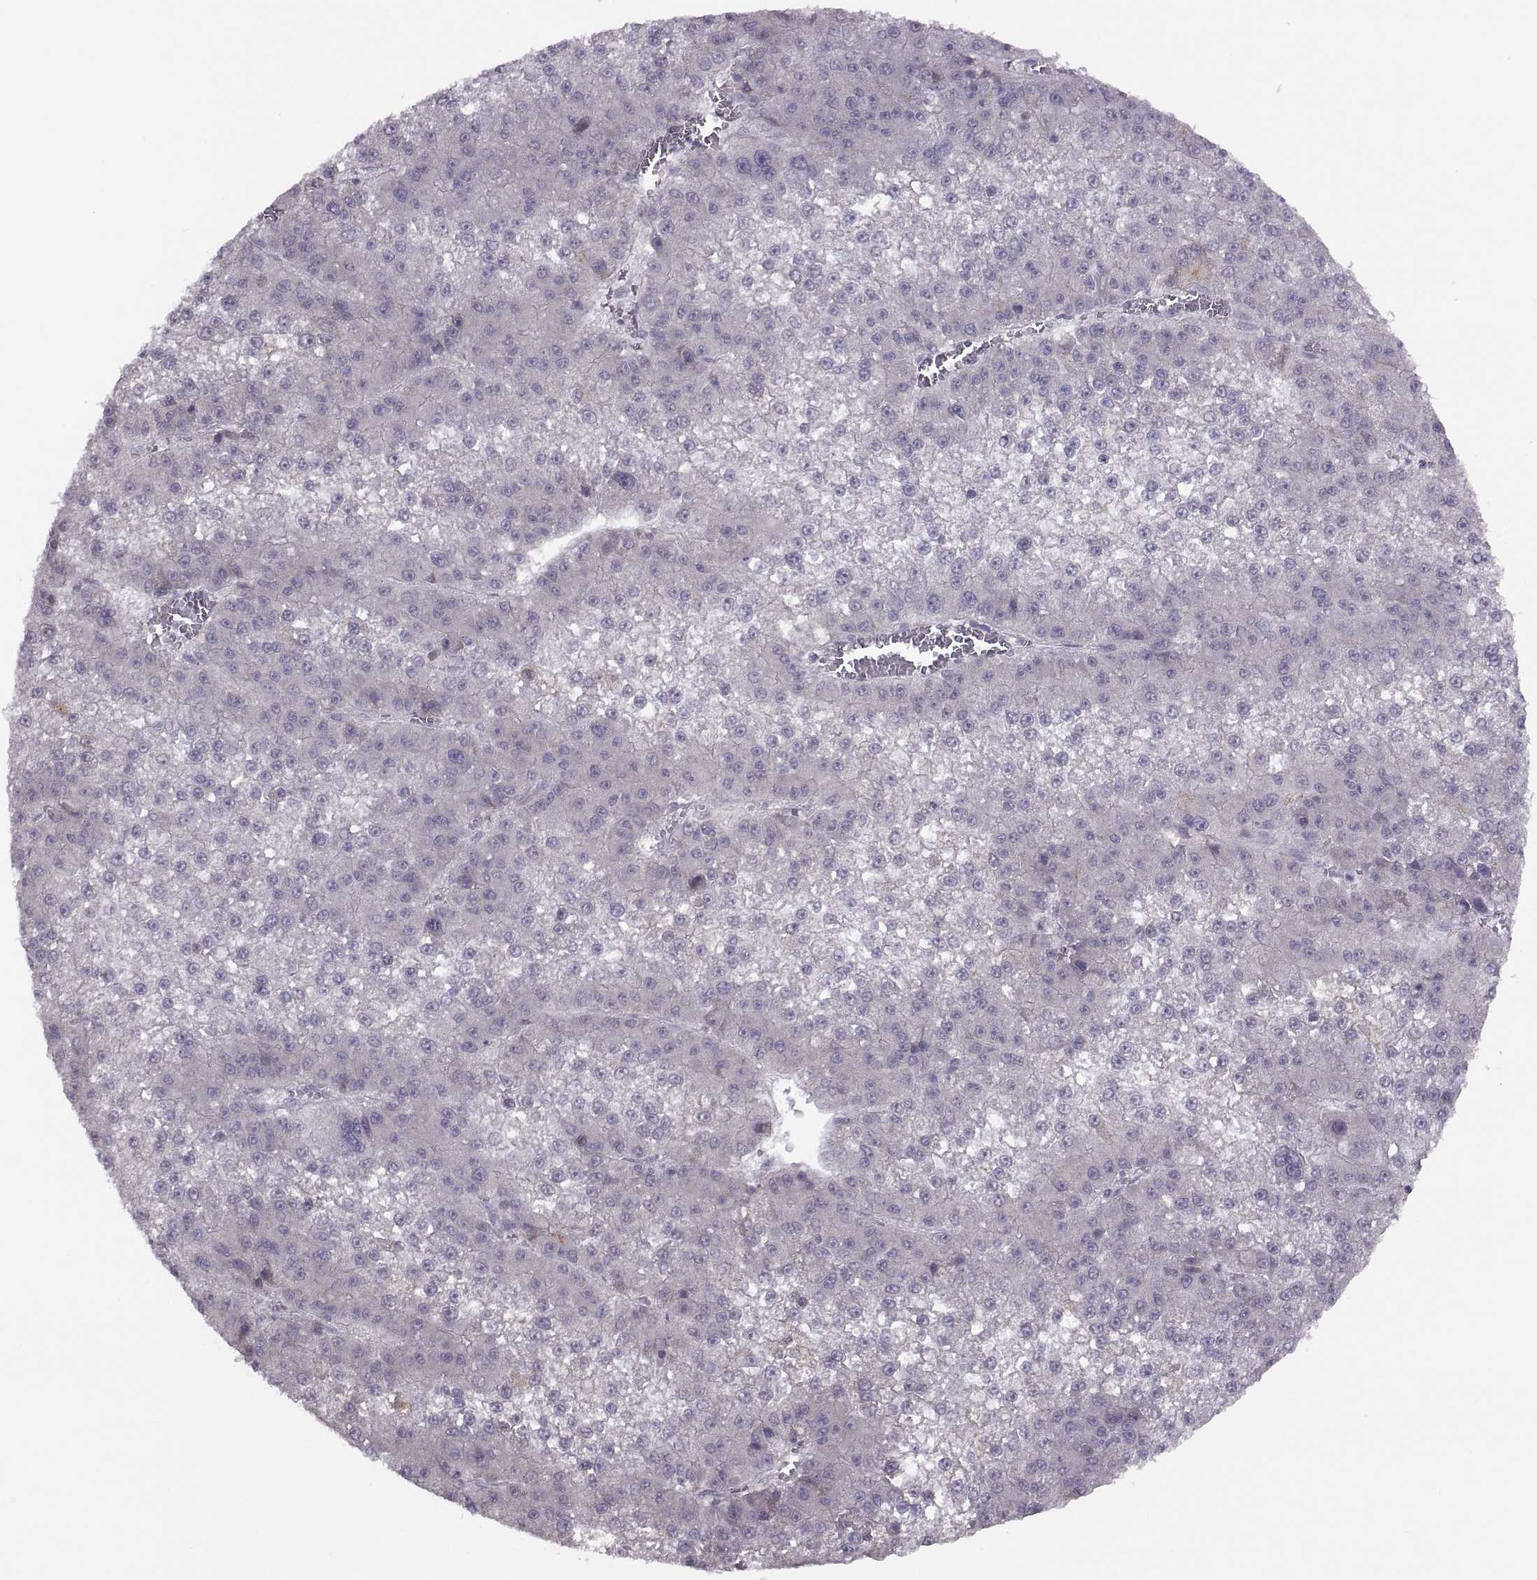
{"staining": {"intensity": "negative", "quantity": "none", "location": "none"}, "tissue": "liver cancer", "cell_type": "Tumor cells", "image_type": "cancer", "snomed": [{"axis": "morphology", "description": "Carcinoma, Hepatocellular, NOS"}, {"axis": "topography", "description": "Liver"}], "caption": "Image shows no protein staining in tumor cells of hepatocellular carcinoma (liver) tissue. (DAB immunohistochemistry with hematoxylin counter stain).", "gene": "H2AP", "patient": {"sex": "female", "age": 73}}